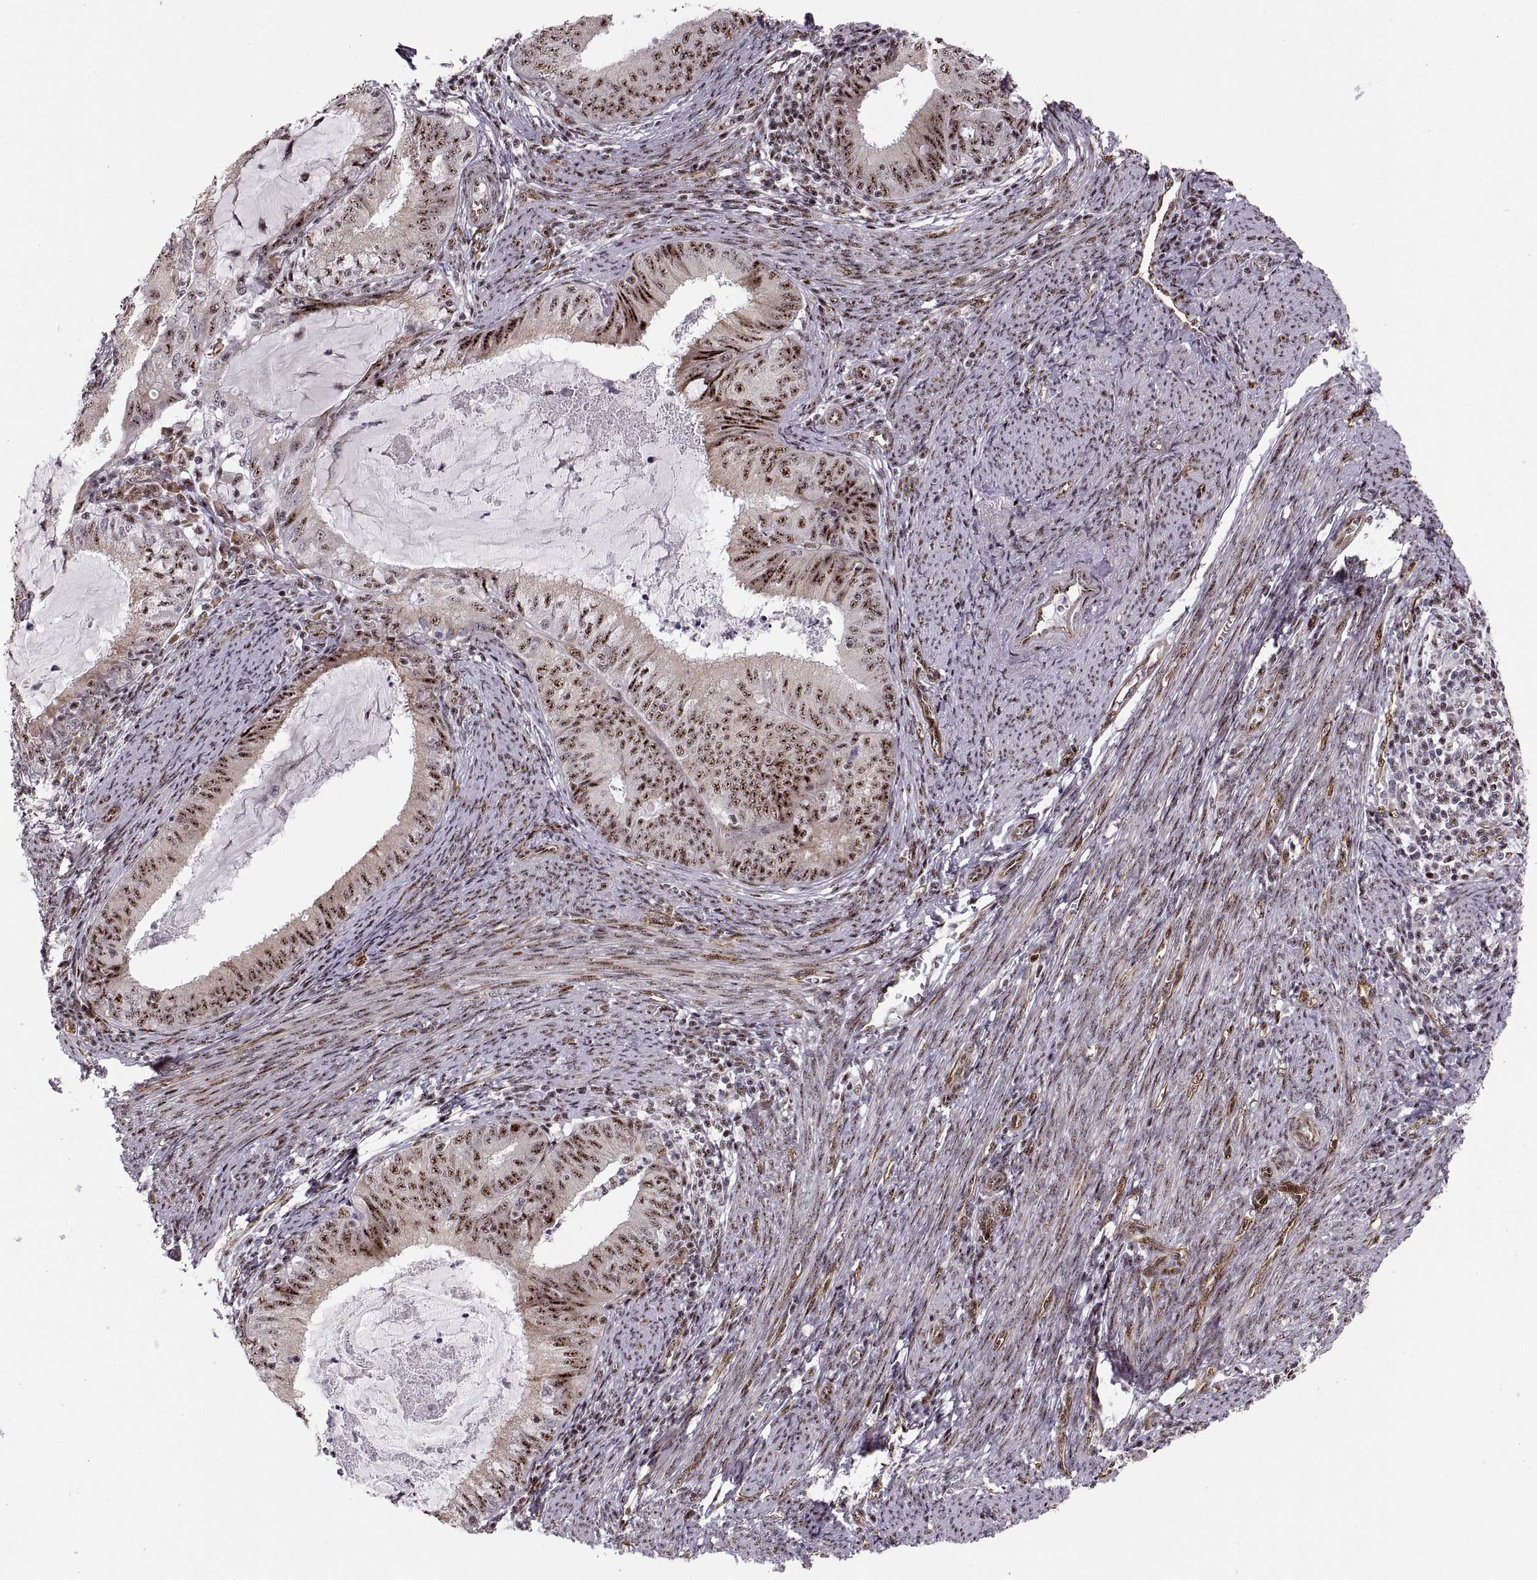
{"staining": {"intensity": "strong", "quantity": ">75%", "location": "nuclear"}, "tissue": "endometrial cancer", "cell_type": "Tumor cells", "image_type": "cancer", "snomed": [{"axis": "morphology", "description": "Adenocarcinoma, NOS"}, {"axis": "topography", "description": "Endometrium"}], "caption": "Endometrial adenocarcinoma stained with DAB (3,3'-diaminobenzidine) immunohistochemistry (IHC) shows high levels of strong nuclear positivity in about >75% of tumor cells.", "gene": "ZCCHC17", "patient": {"sex": "female", "age": 57}}